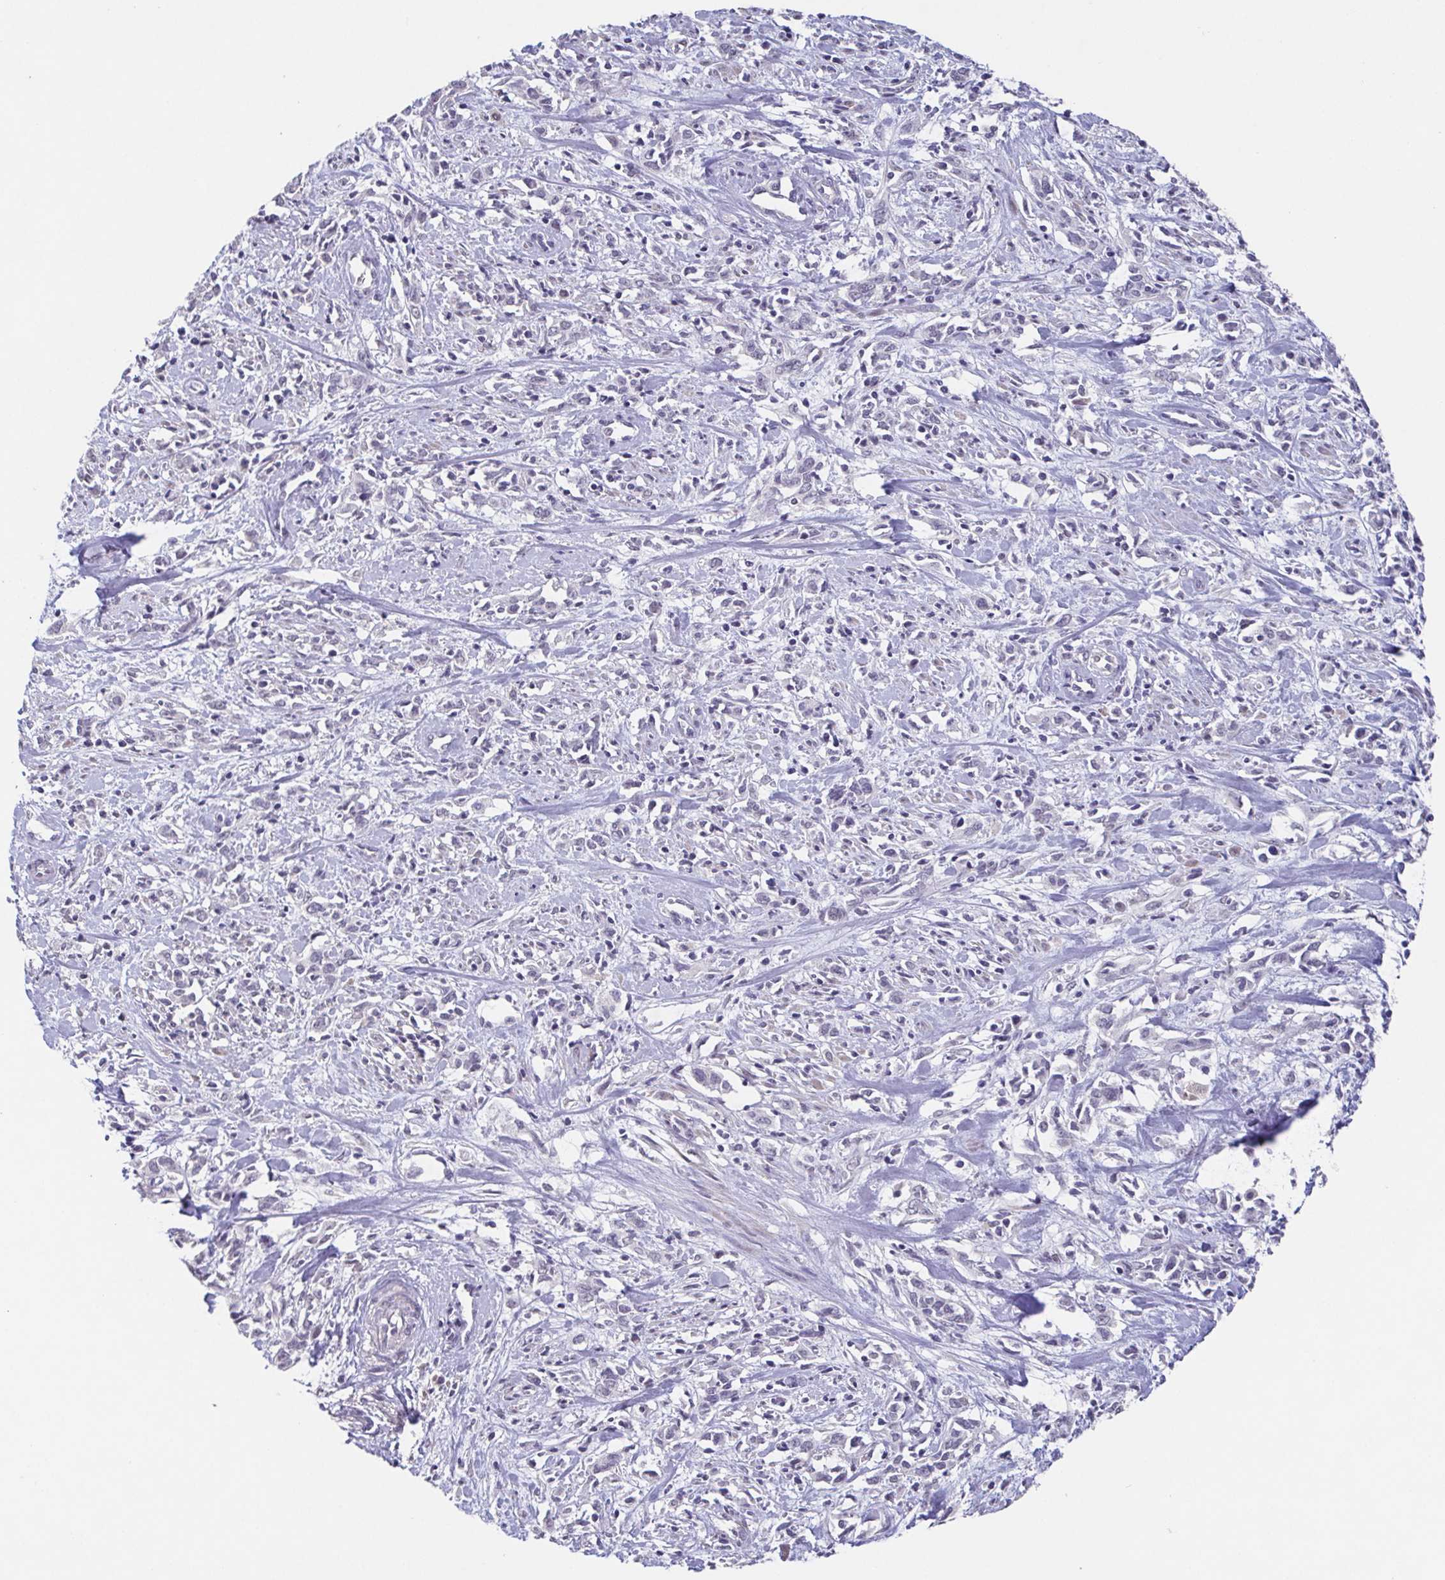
{"staining": {"intensity": "negative", "quantity": "none", "location": "none"}, "tissue": "cervical cancer", "cell_type": "Tumor cells", "image_type": "cancer", "snomed": [{"axis": "morphology", "description": "Adenocarcinoma, NOS"}, {"axis": "topography", "description": "Cervix"}], "caption": "Tumor cells show no significant positivity in cervical cancer (adenocarcinoma). Nuclei are stained in blue.", "gene": "GHRL", "patient": {"sex": "female", "age": 40}}